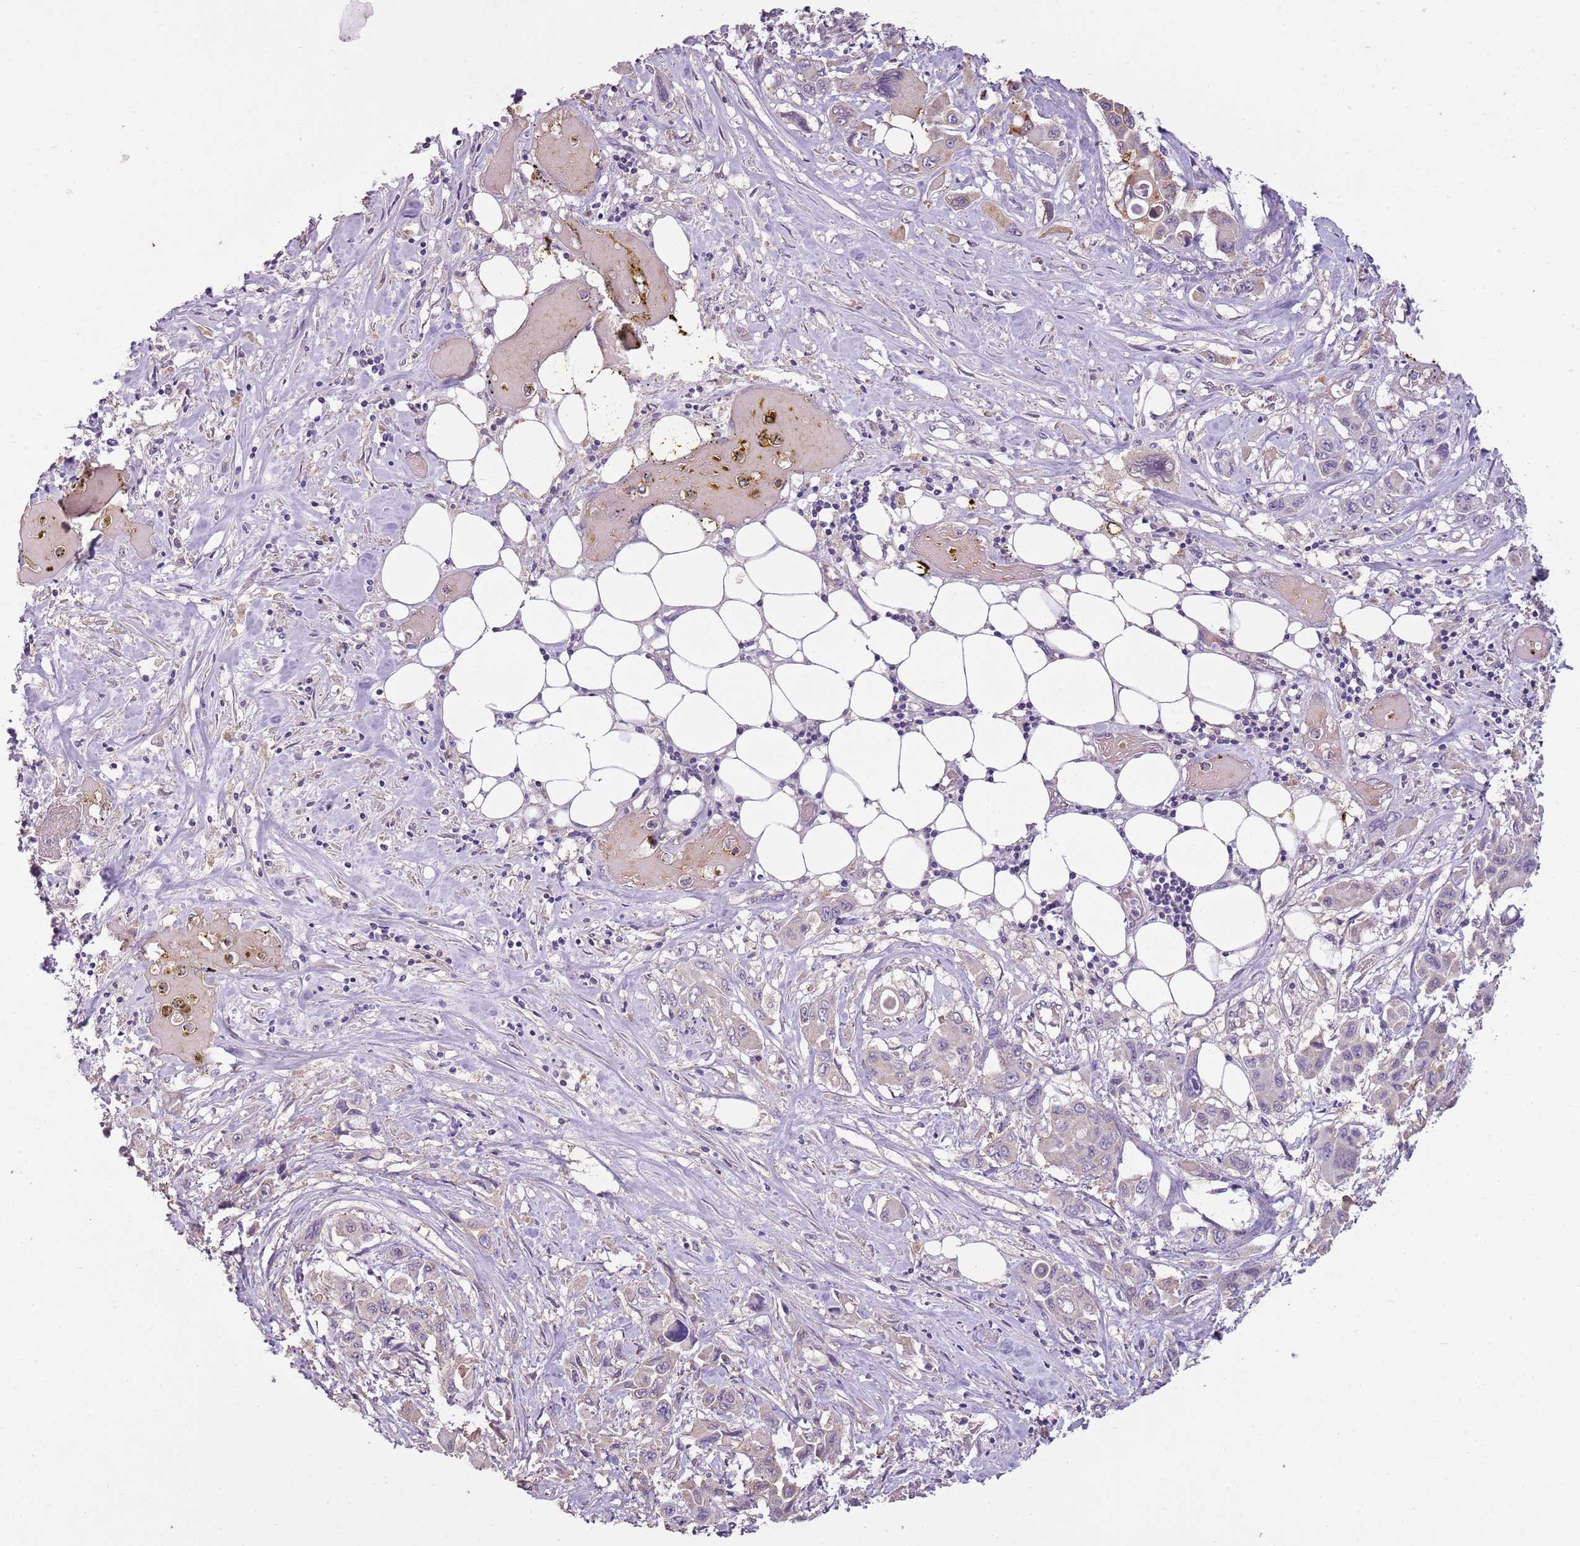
{"staining": {"intensity": "weak", "quantity": "<25%", "location": "cytoplasmic/membranous"}, "tissue": "pancreatic cancer", "cell_type": "Tumor cells", "image_type": "cancer", "snomed": [{"axis": "morphology", "description": "Adenocarcinoma, NOS"}, {"axis": "topography", "description": "Pancreas"}], "caption": "Pancreatic adenocarcinoma was stained to show a protein in brown. There is no significant staining in tumor cells.", "gene": "TEKT4", "patient": {"sex": "male", "age": 92}}